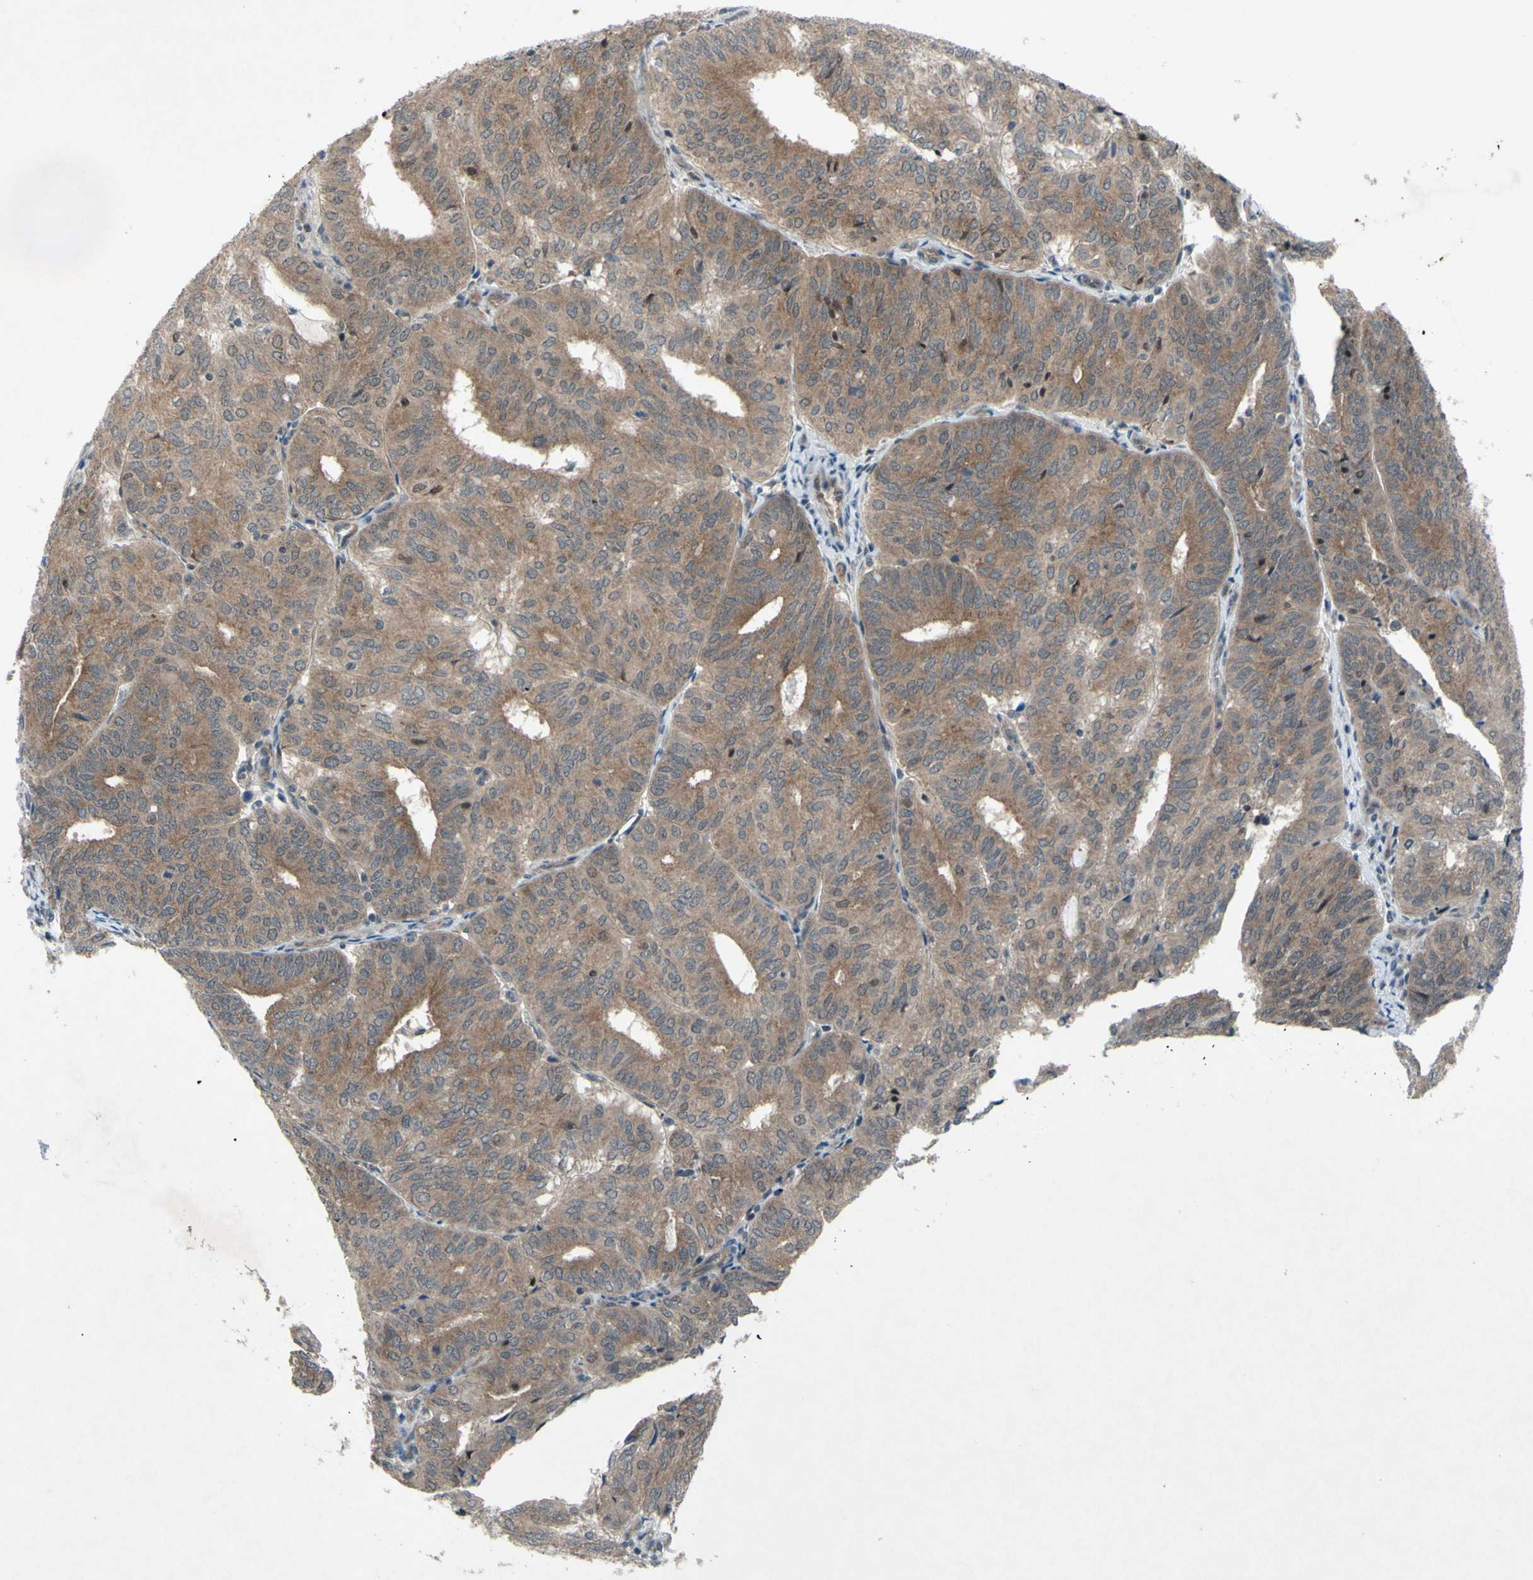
{"staining": {"intensity": "weak", "quantity": ">75%", "location": "cytoplasmic/membranous"}, "tissue": "endometrial cancer", "cell_type": "Tumor cells", "image_type": "cancer", "snomed": [{"axis": "morphology", "description": "Adenocarcinoma, NOS"}, {"axis": "topography", "description": "Uterus"}], "caption": "Immunohistochemical staining of endometrial cancer reveals weak cytoplasmic/membranous protein expression in approximately >75% of tumor cells.", "gene": "TRDMT1", "patient": {"sex": "female", "age": 60}}